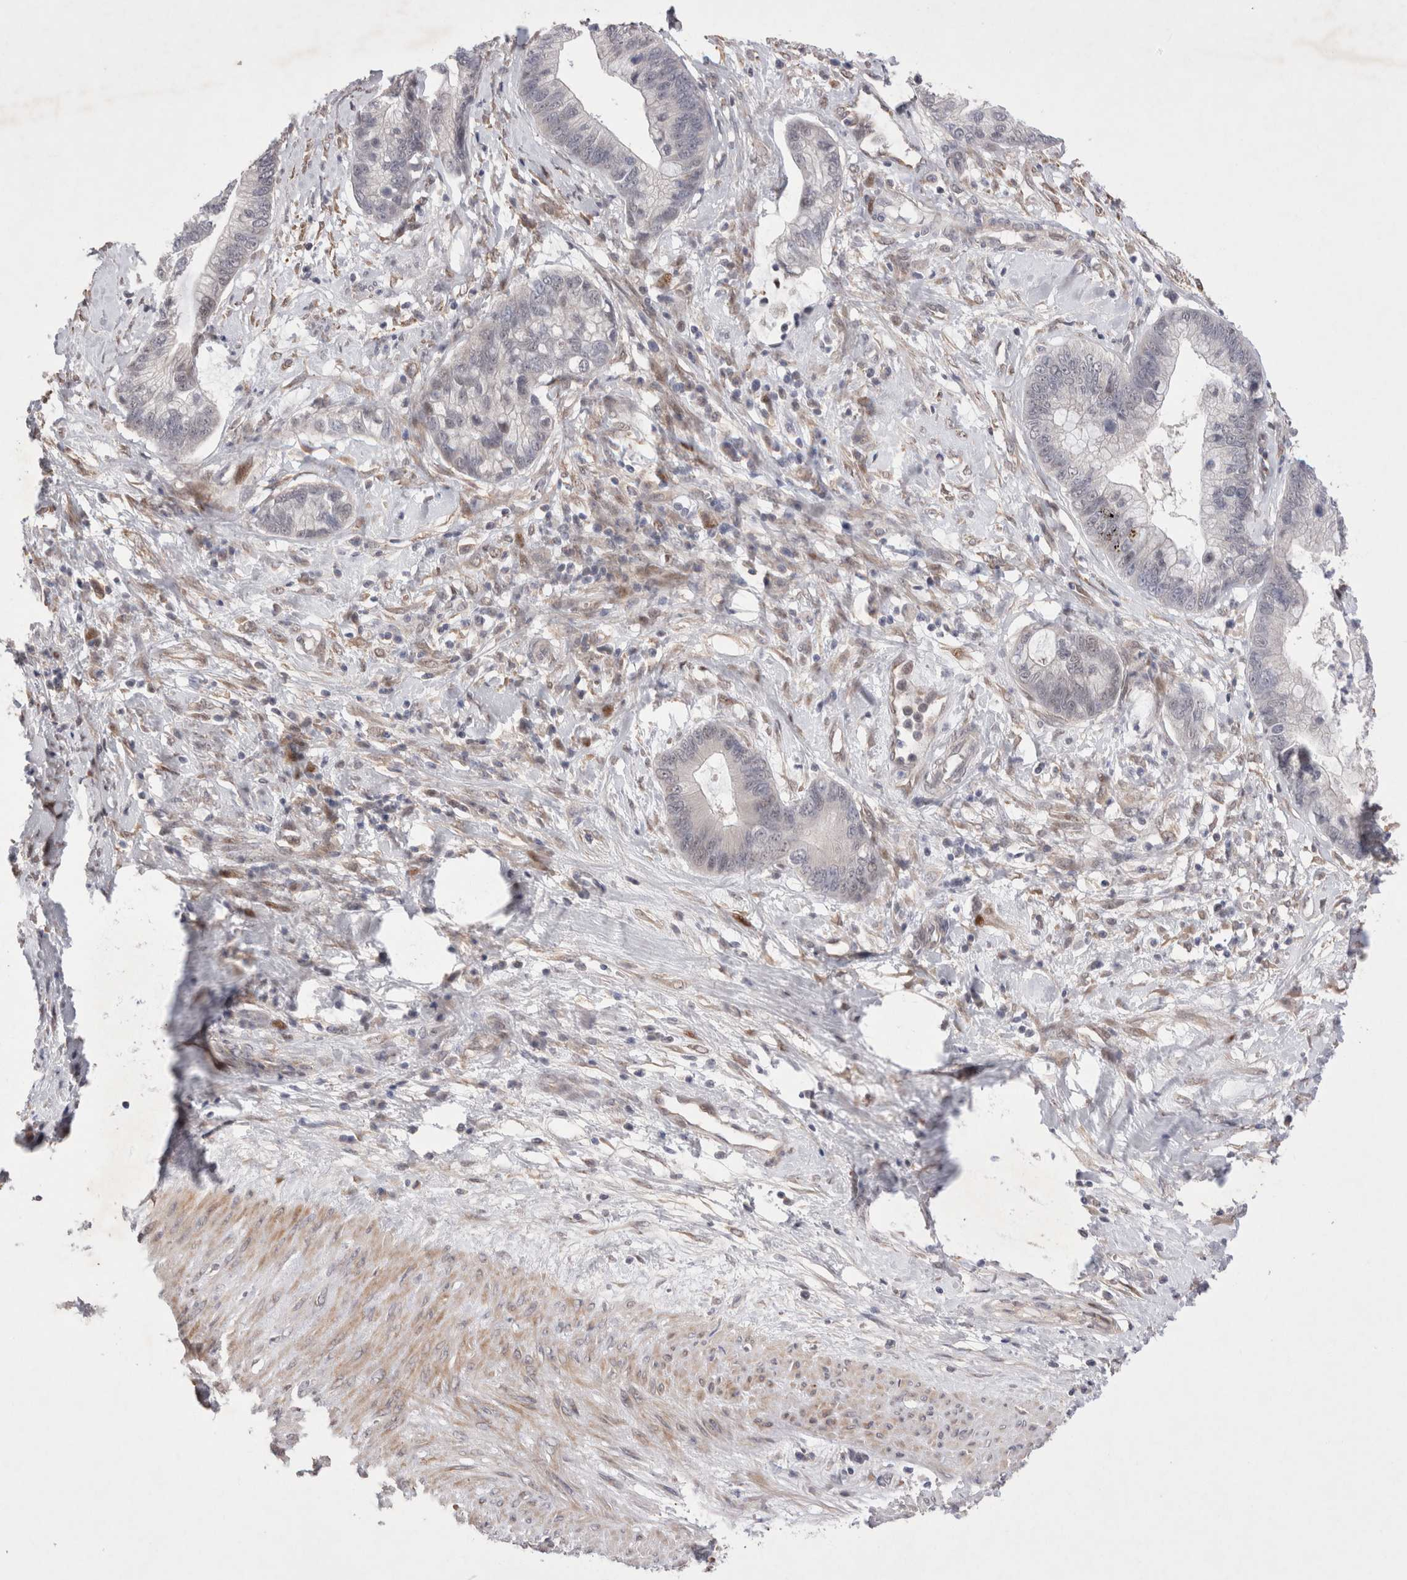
{"staining": {"intensity": "negative", "quantity": "none", "location": "none"}, "tissue": "cervical cancer", "cell_type": "Tumor cells", "image_type": "cancer", "snomed": [{"axis": "morphology", "description": "Adenocarcinoma, NOS"}, {"axis": "topography", "description": "Cervix"}], "caption": "Tumor cells show no significant protein expression in cervical cancer.", "gene": "GIMAP6", "patient": {"sex": "female", "age": 44}}